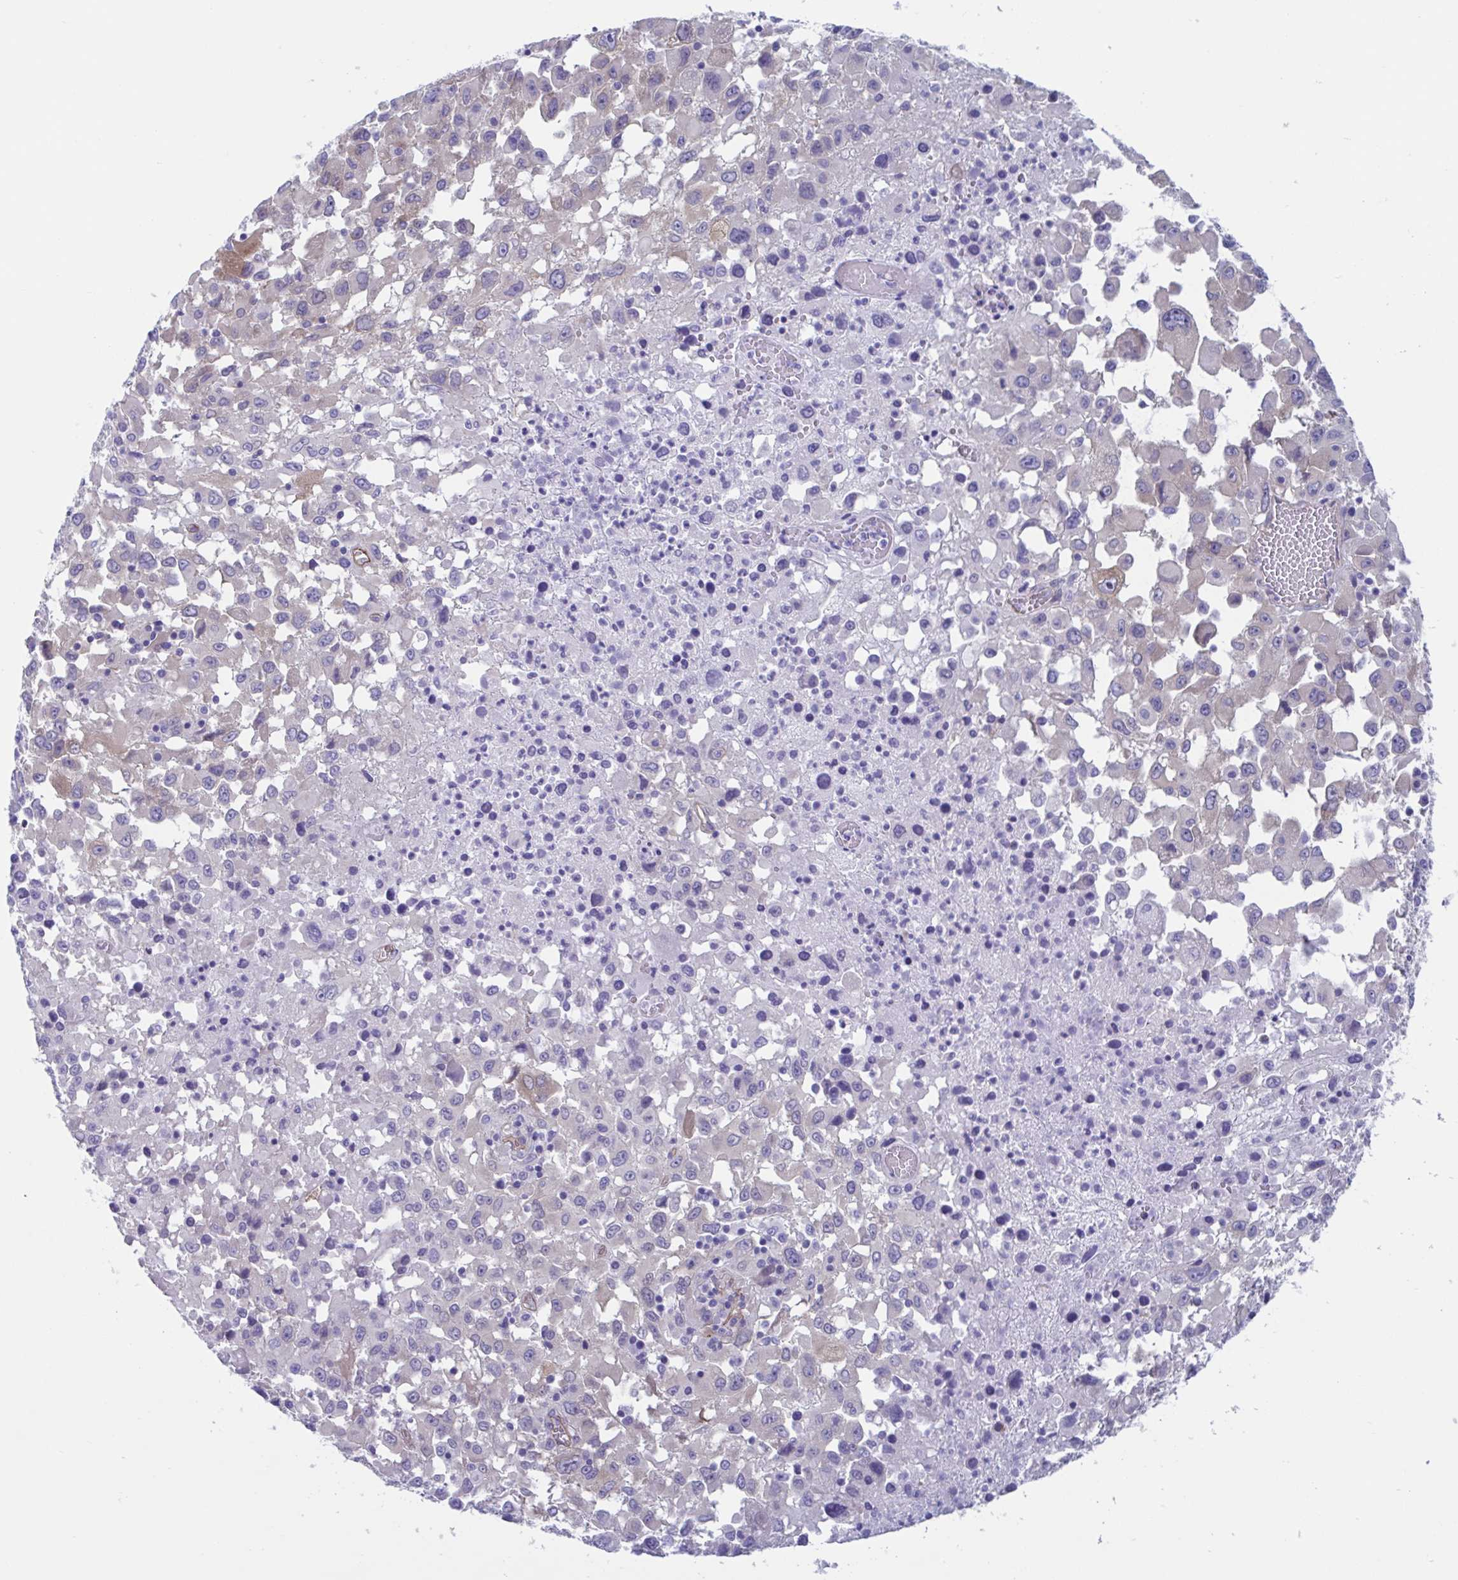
{"staining": {"intensity": "weak", "quantity": "<25%", "location": "cytoplasmic/membranous"}, "tissue": "melanoma", "cell_type": "Tumor cells", "image_type": "cancer", "snomed": [{"axis": "morphology", "description": "Malignant melanoma, Metastatic site"}, {"axis": "topography", "description": "Soft tissue"}], "caption": "Immunohistochemical staining of human melanoma demonstrates no significant positivity in tumor cells.", "gene": "LPIN3", "patient": {"sex": "male", "age": 50}}